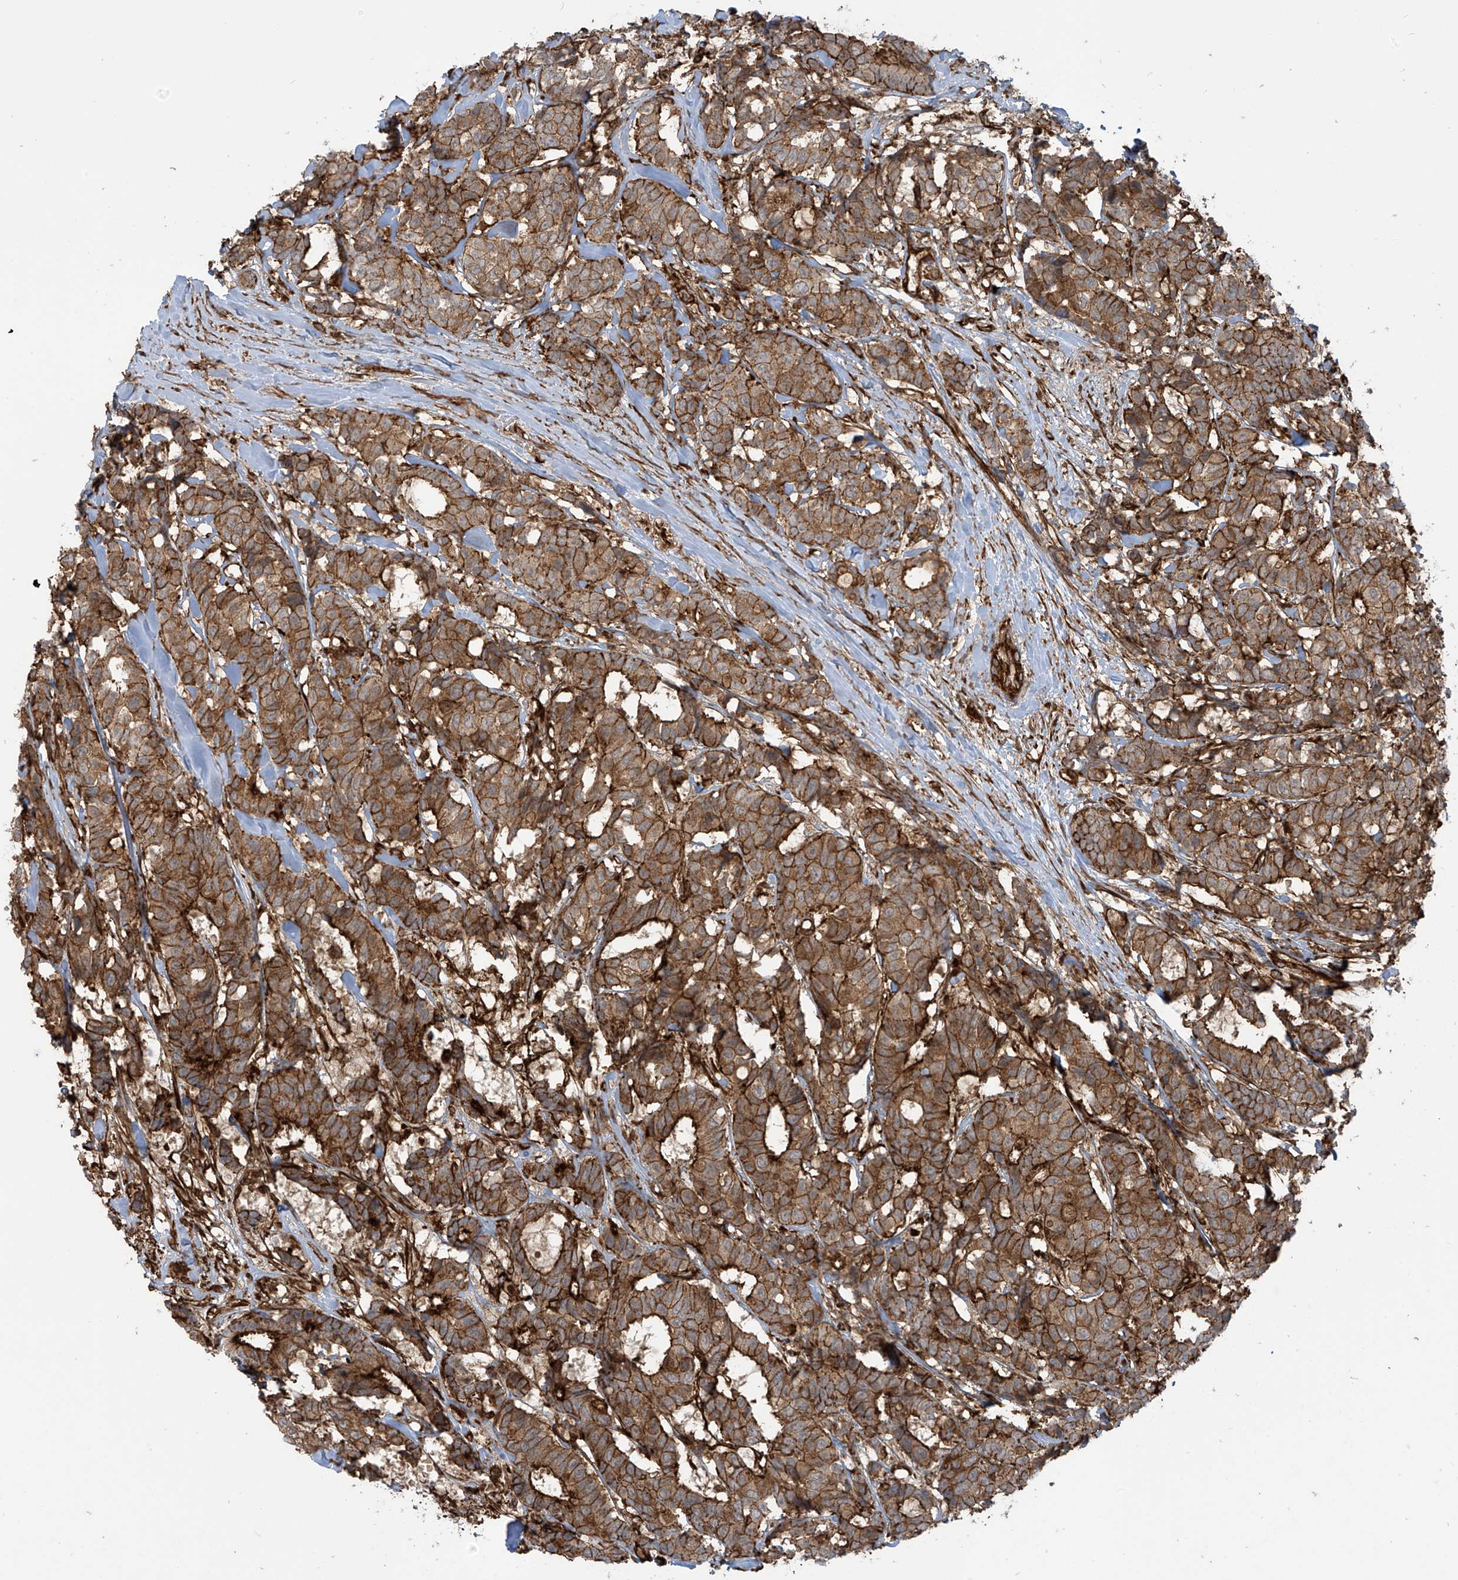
{"staining": {"intensity": "strong", "quantity": ">75%", "location": "cytoplasmic/membranous"}, "tissue": "breast cancer", "cell_type": "Tumor cells", "image_type": "cancer", "snomed": [{"axis": "morphology", "description": "Duct carcinoma"}, {"axis": "topography", "description": "Breast"}], "caption": "Brown immunohistochemical staining in human breast invasive ductal carcinoma displays strong cytoplasmic/membranous staining in about >75% of tumor cells.", "gene": "SLC9A2", "patient": {"sex": "female", "age": 87}}